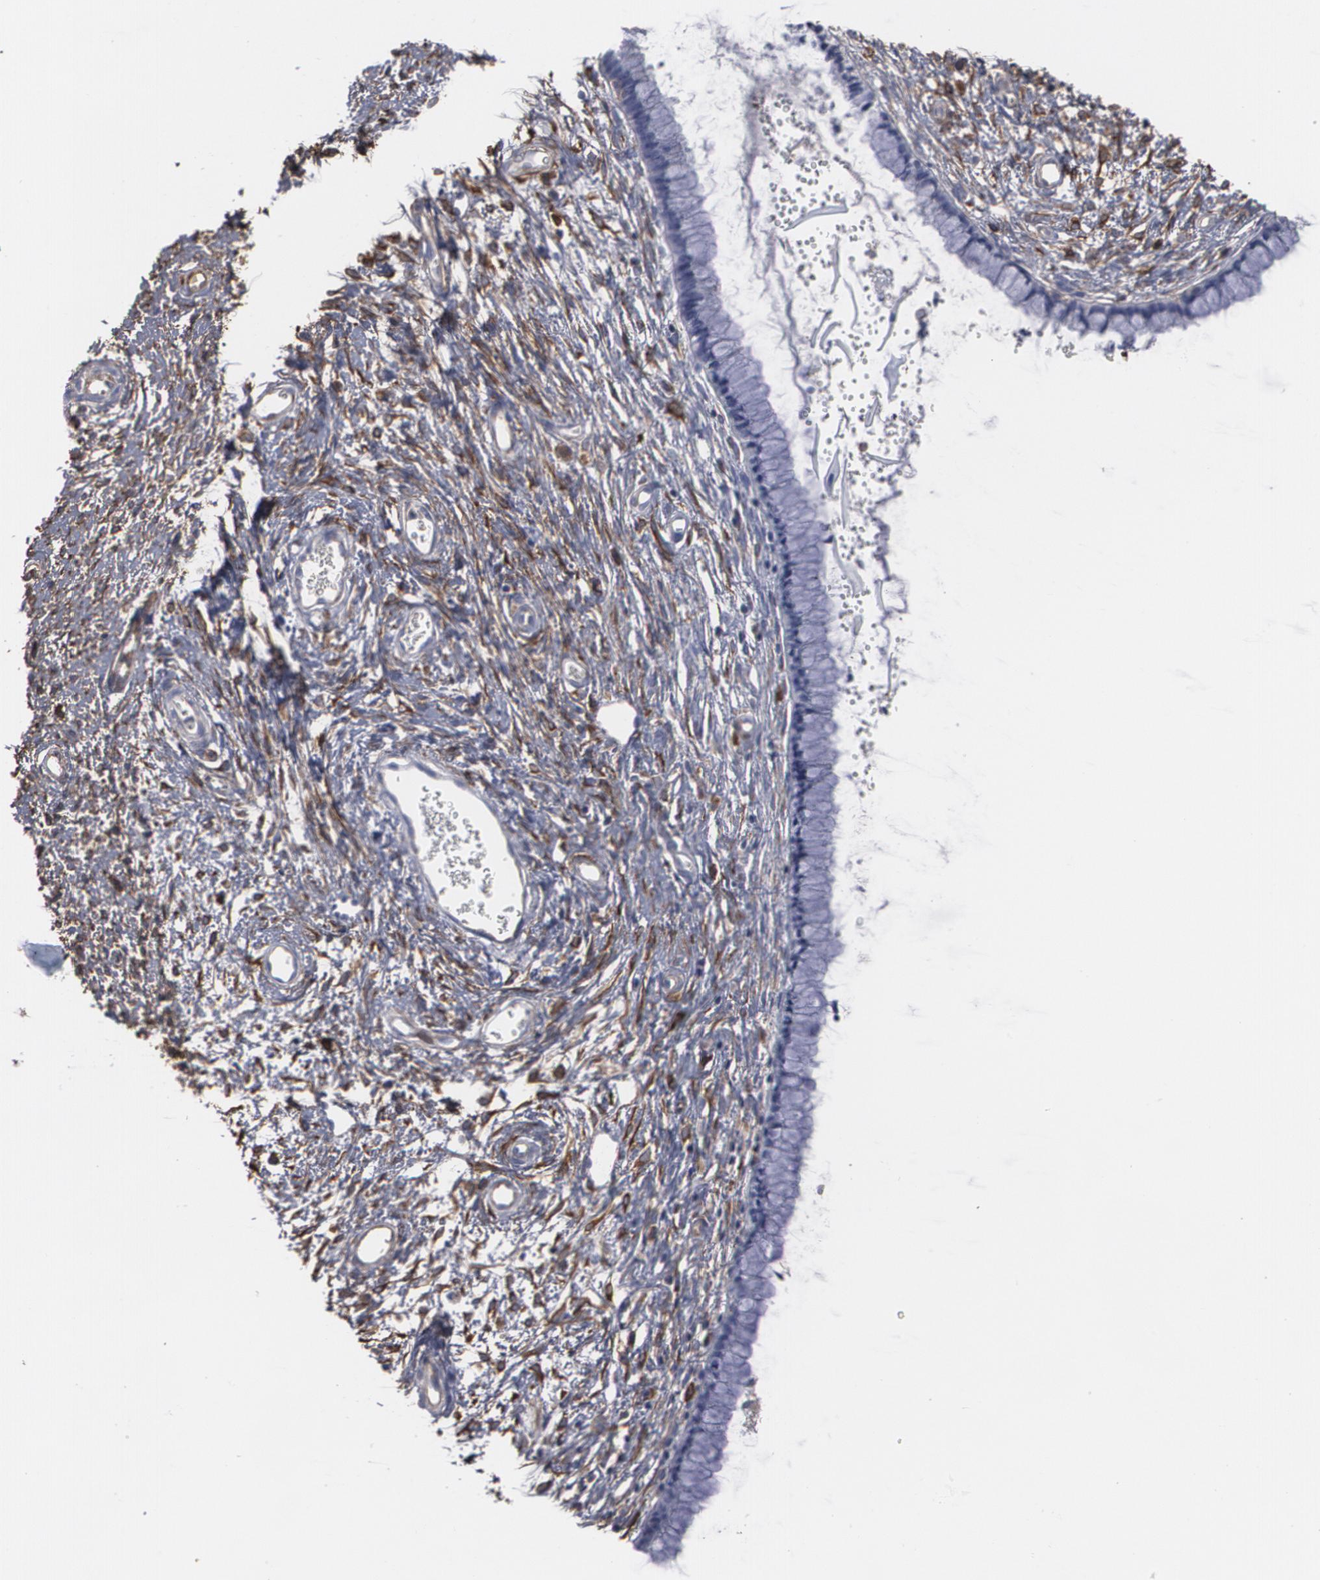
{"staining": {"intensity": "negative", "quantity": "none", "location": "none"}, "tissue": "cervix", "cell_type": "Glandular cells", "image_type": "normal", "snomed": [{"axis": "morphology", "description": "Normal tissue, NOS"}, {"axis": "topography", "description": "Cervix"}], "caption": "Unremarkable cervix was stained to show a protein in brown. There is no significant staining in glandular cells. (Stains: DAB (3,3'-diaminobenzidine) immunohistochemistry (IHC) with hematoxylin counter stain, Microscopy: brightfield microscopy at high magnification).", "gene": "ODC1", "patient": {"sex": "female", "age": 55}}